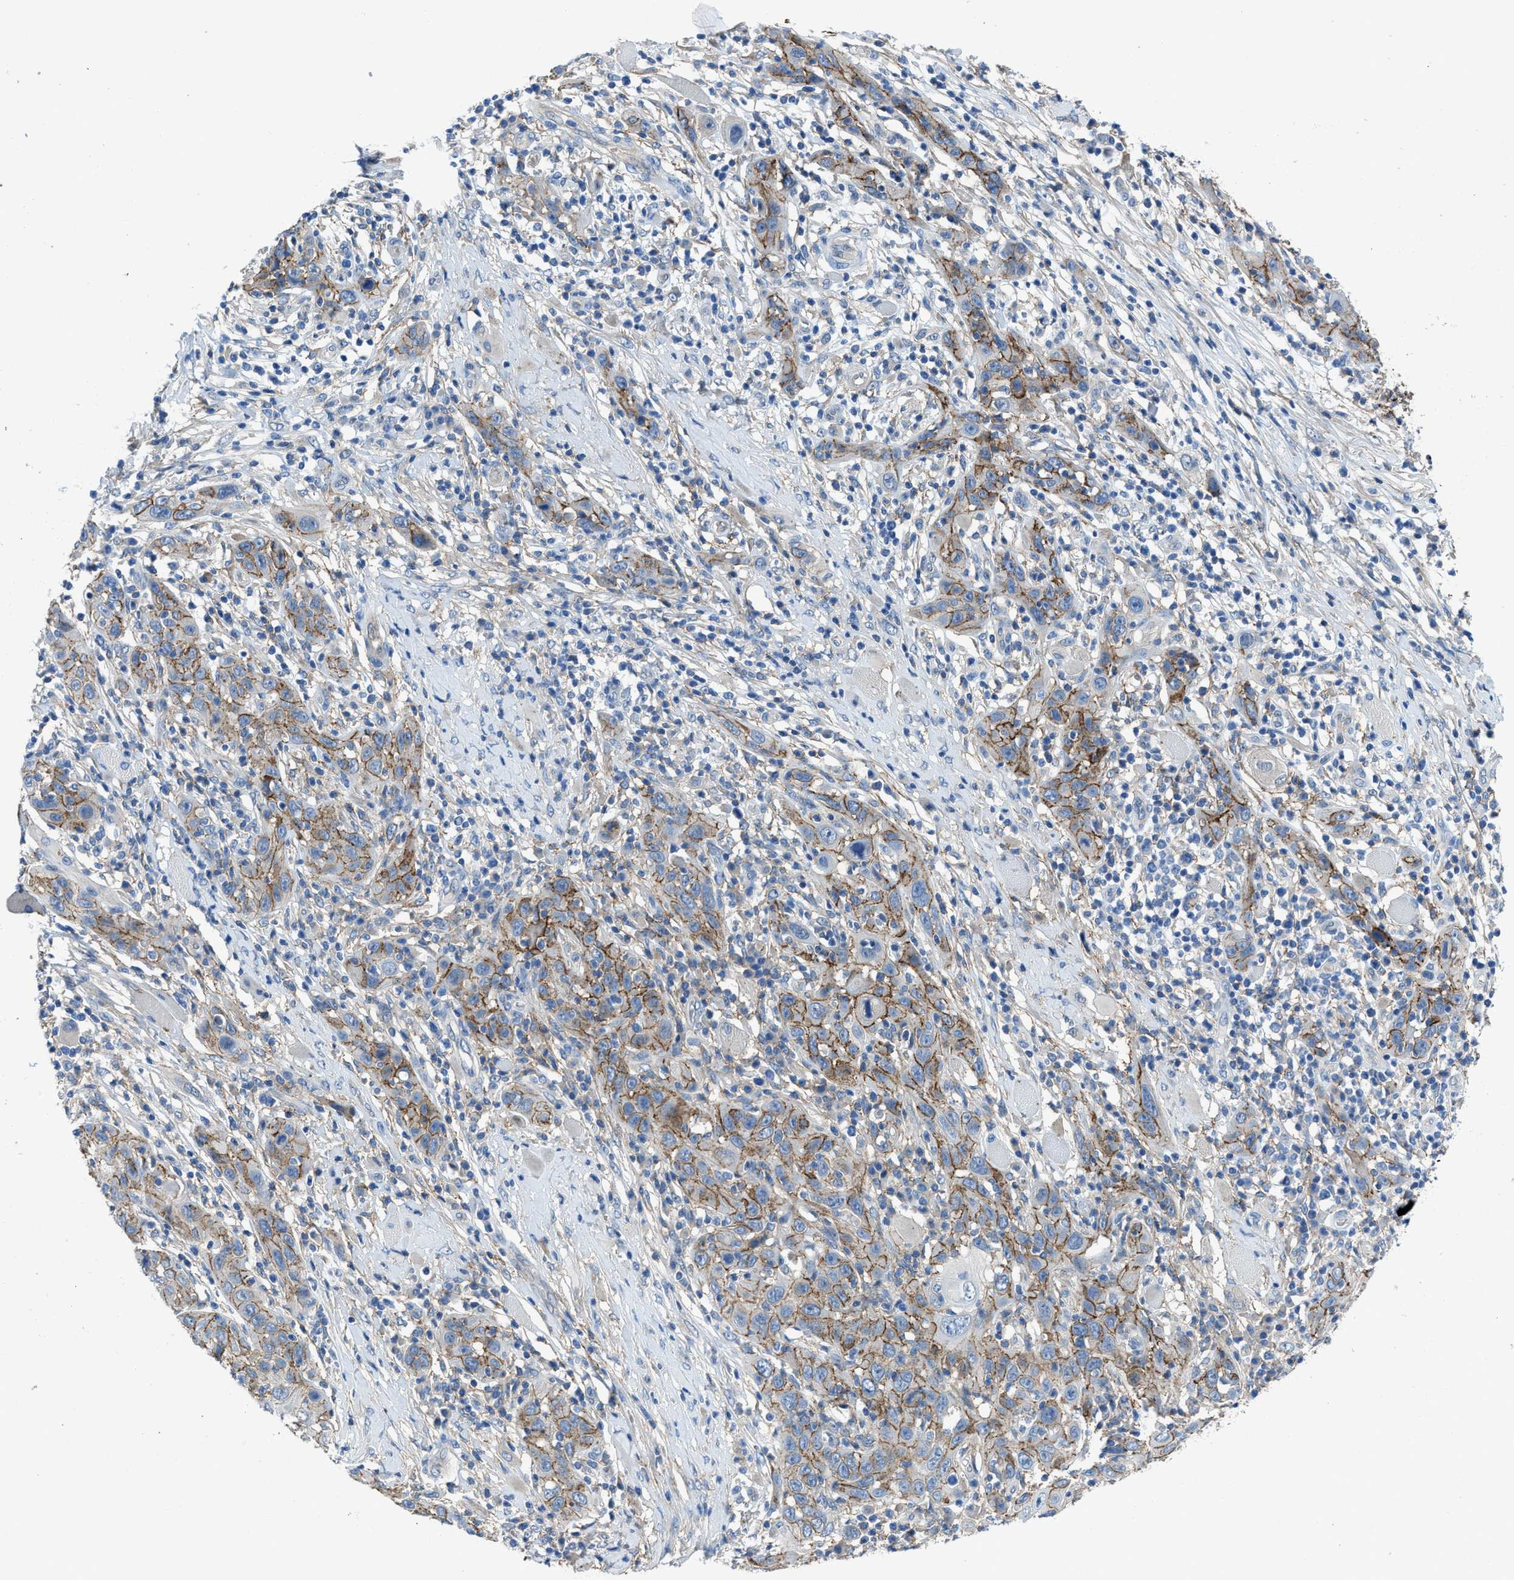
{"staining": {"intensity": "moderate", "quantity": ">75%", "location": "cytoplasmic/membranous"}, "tissue": "skin cancer", "cell_type": "Tumor cells", "image_type": "cancer", "snomed": [{"axis": "morphology", "description": "Squamous cell carcinoma, NOS"}, {"axis": "topography", "description": "Skin"}], "caption": "IHC image of neoplastic tissue: skin cancer stained using immunohistochemistry shows medium levels of moderate protein expression localized specifically in the cytoplasmic/membranous of tumor cells, appearing as a cytoplasmic/membranous brown color.", "gene": "PTGFRN", "patient": {"sex": "female", "age": 88}}